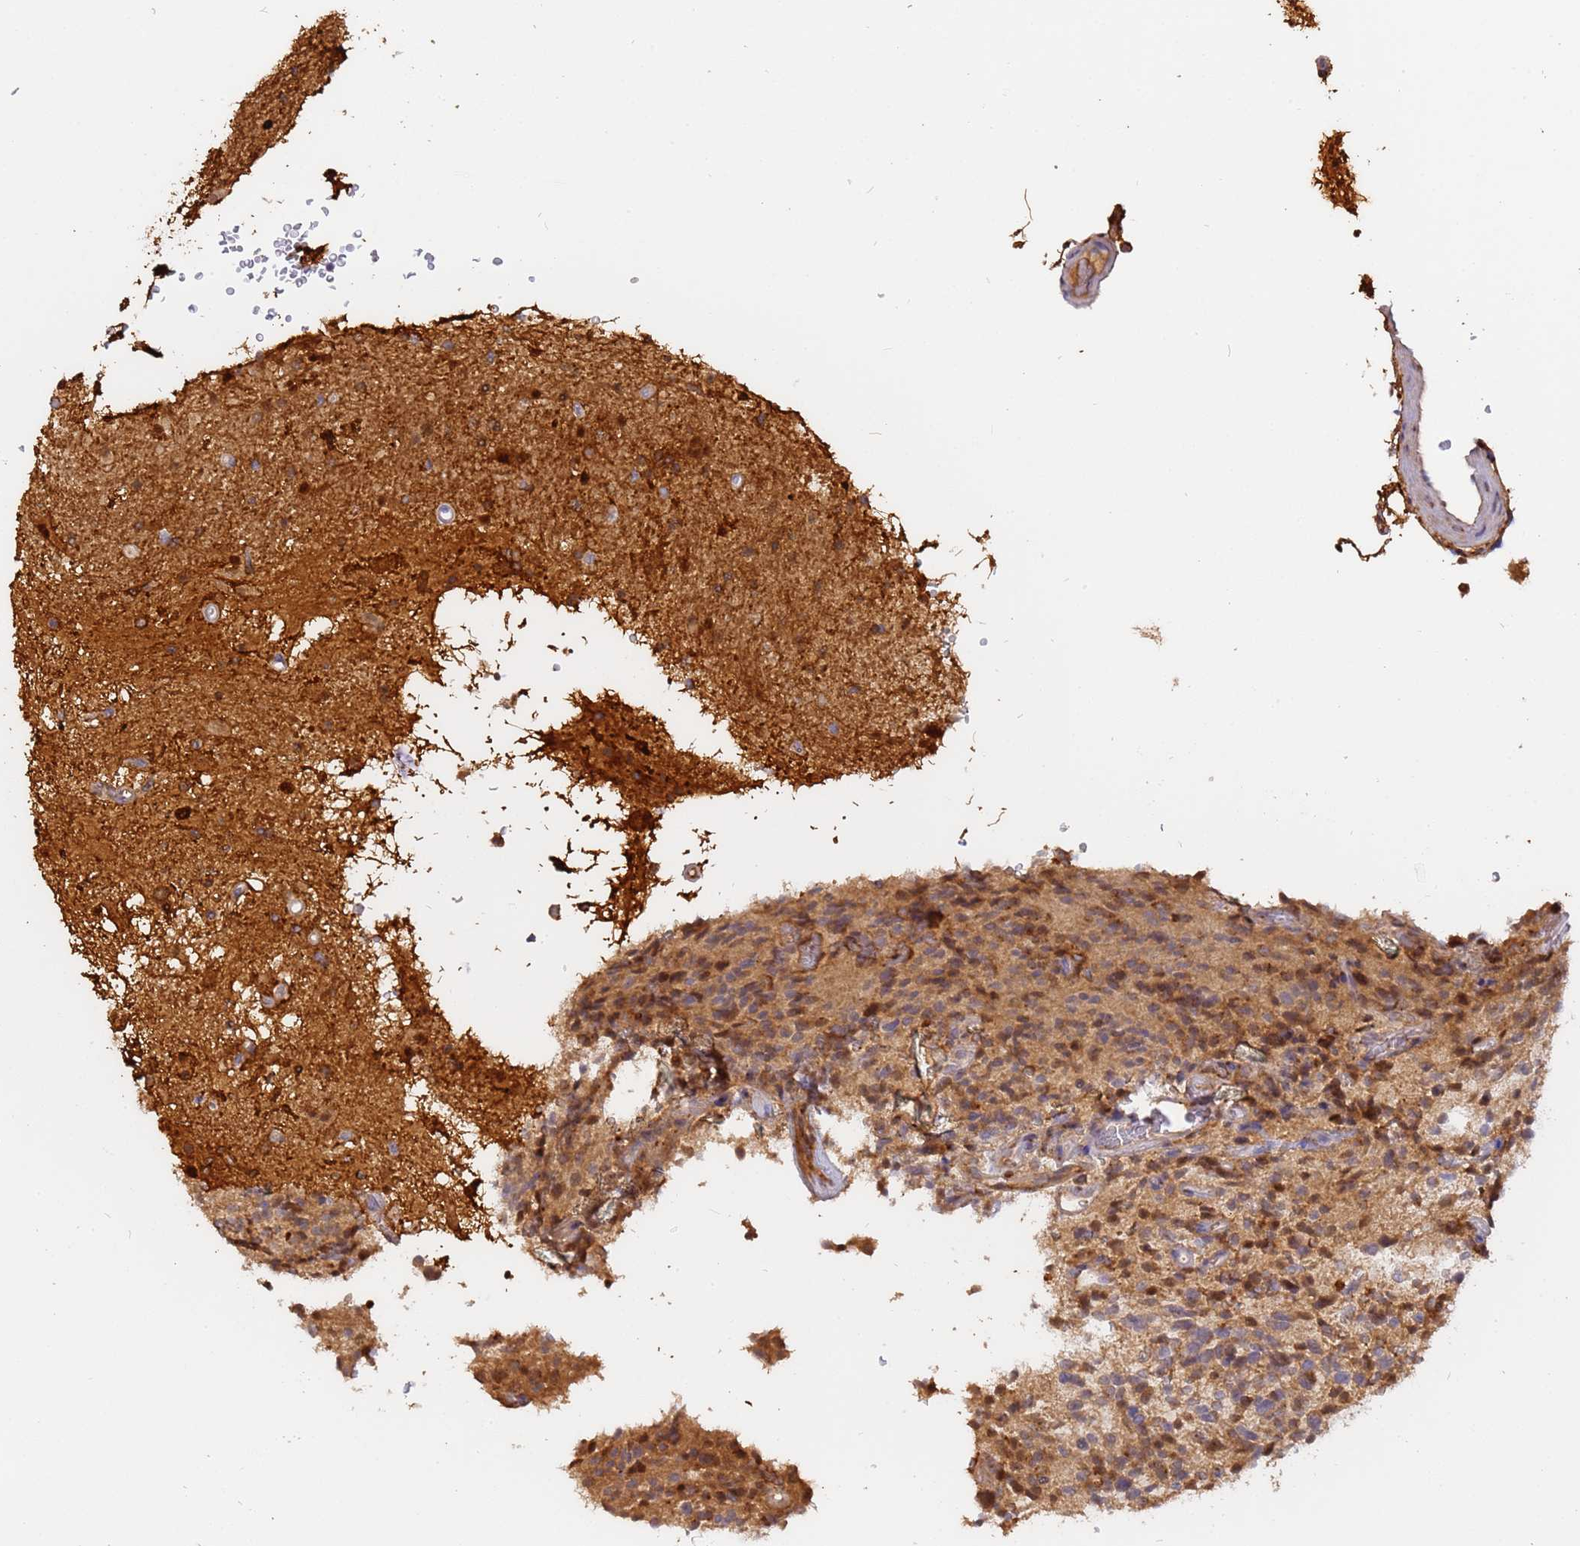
{"staining": {"intensity": "strong", "quantity": "<25%", "location": "cytoplasmic/membranous"}, "tissue": "glioma", "cell_type": "Tumor cells", "image_type": "cancer", "snomed": [{"axis": "morphology", "description": "Glioma, malignant, High grade"}, {"axis": "topography", "description": "Brain"}], "caption": "Immunohistochemistry micrograph of human glioma stained for a protein (brown), which displays medium levels of strong cytoplasmic/membranous positivity in approximately <25% of tumor cells.", "gene": "M6PR", "patient": {"sex": "male", "age": 34}}